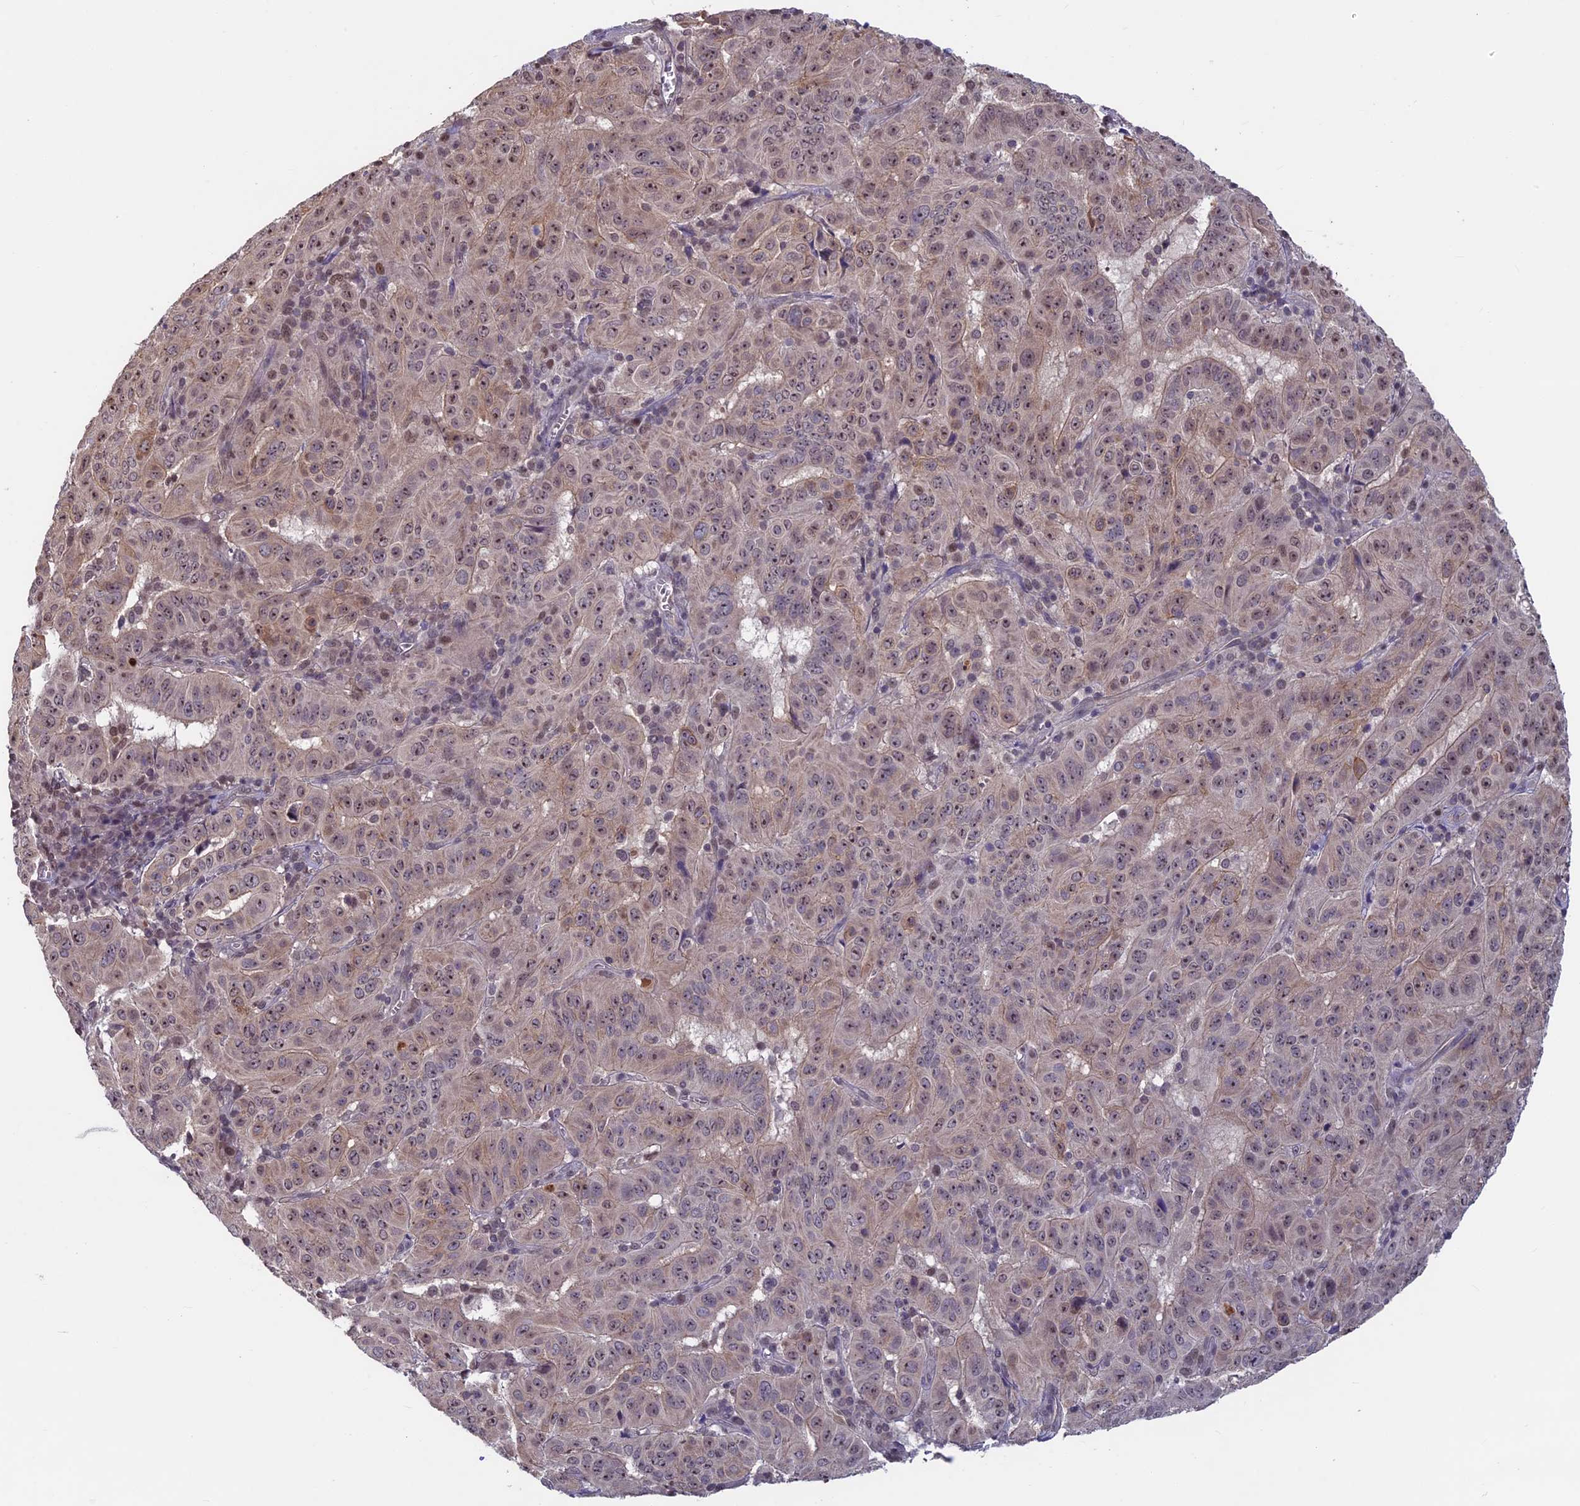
{"staining": {"intensity": "weak", "quantity": ">75%", "location": "cytoplasmic/membranous,nuclear"}, "tissue": "pancreatic cancer", "cell_type": "Tumor cells", "image_type": "cancer", "snomed": [{"axis": "morphology", "description": "Adenocarcinoma, NOS"}, {"axis": "topography", "description": "Pancreas"}], "caption": "Protein expression analysis of human pancreatic cancer (adenocarcinoma) reveals weak cytoplasmic/membranous and nuclear staining in approximately >75% of tumor cells.", "gene": "SPIRE1", "patient": {"sex": "male", "age": 63}}